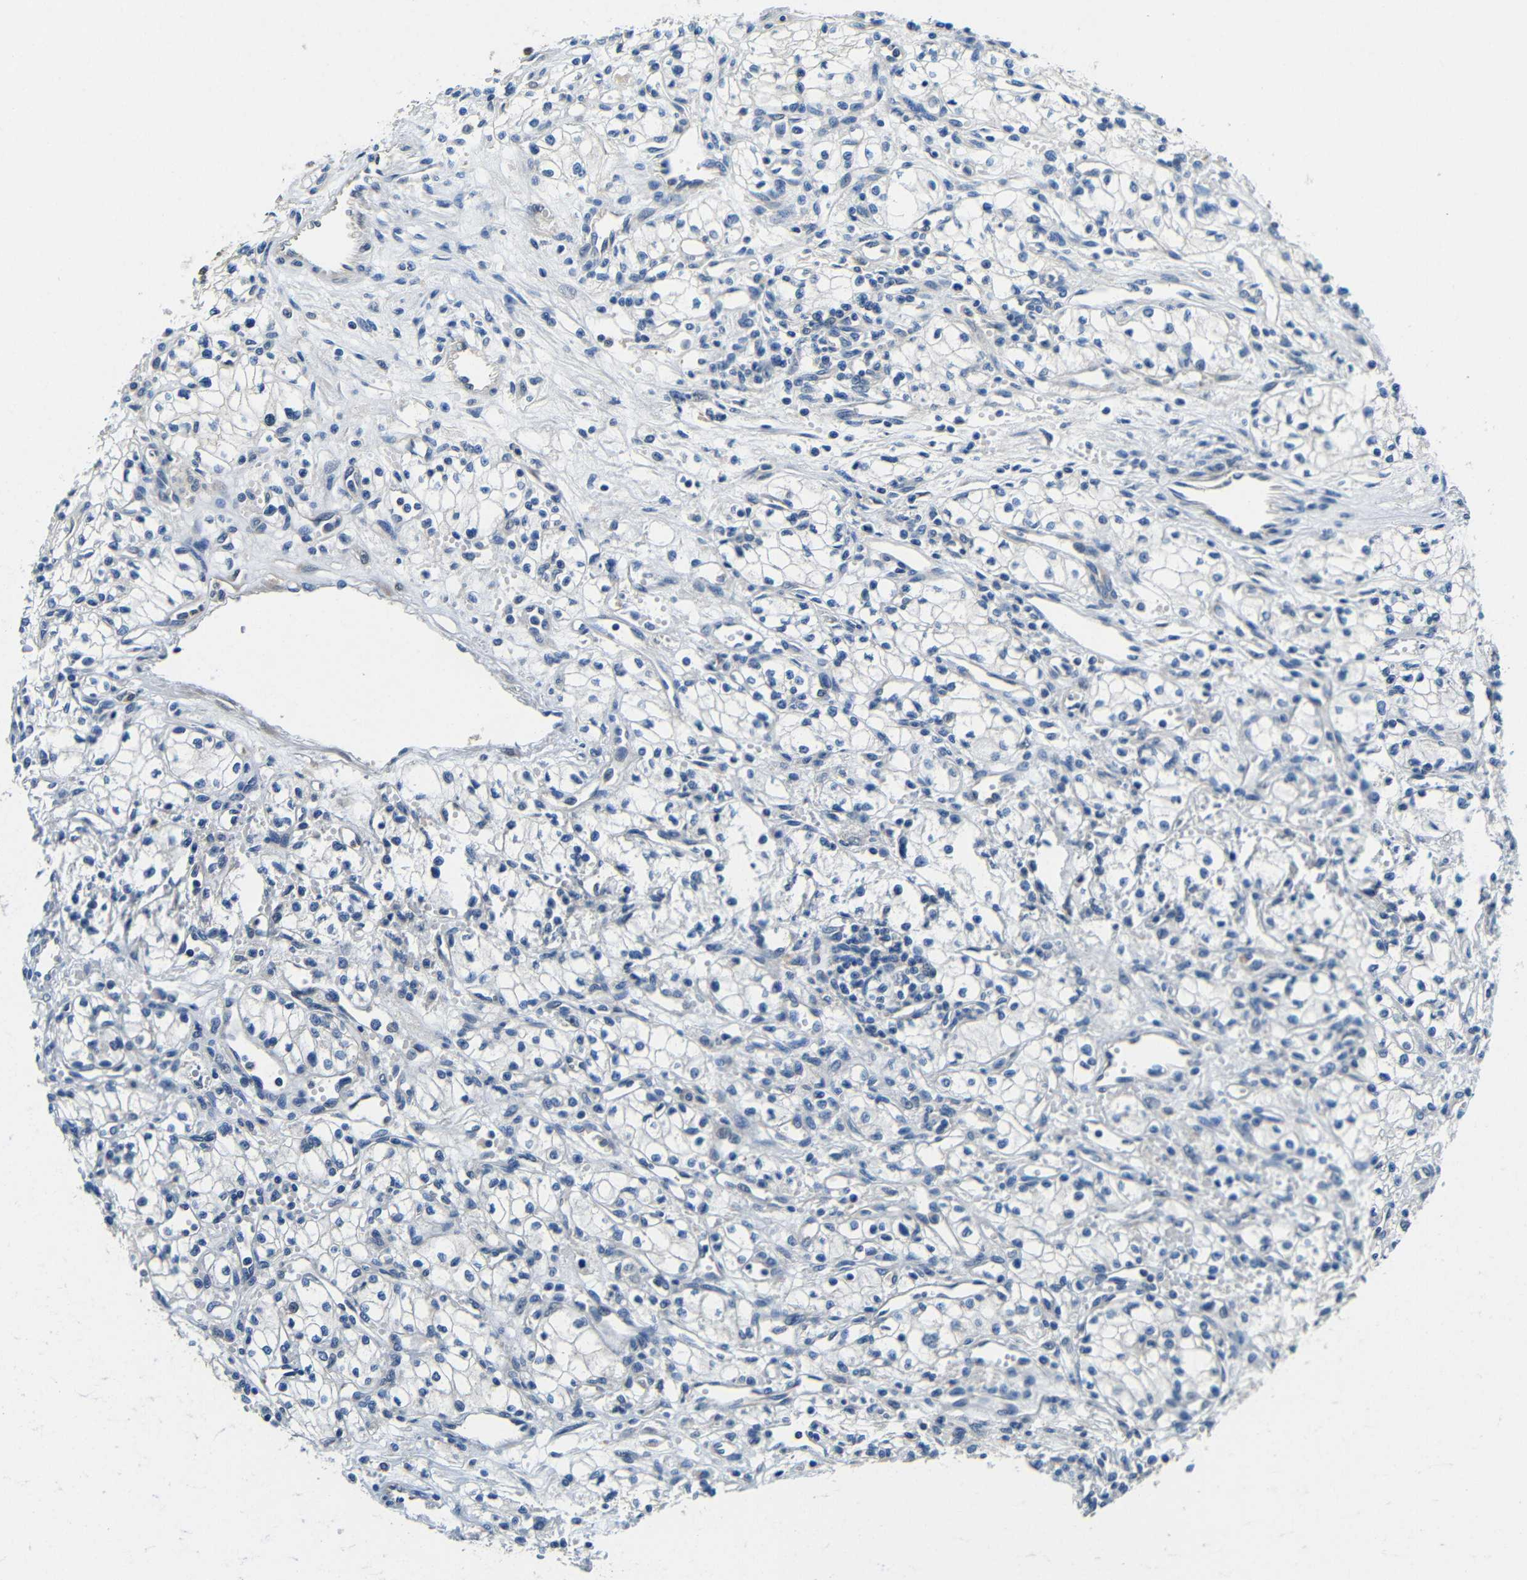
{"staining": {"intensity": "negative", "quantity": "none", "location": "none"}, "tissue": "renal cancer", "cell_type": "Tumor cells", "image_type": "cancer", "snomed": [{"axis": "morphology", "description": "Normal tissue, NOS"}, {"axis": "morphology", "description": "Adenocarcinoma, NOS"}, {"axis": "topography", "description": "Kidney"}], "caption": "Adenocarcinoma (renal) was stained to show a protein in brown. There is no significant staining in tumor cells.", "gene": "ADAP1", "patient": {"sex": "male", "age": 59}}